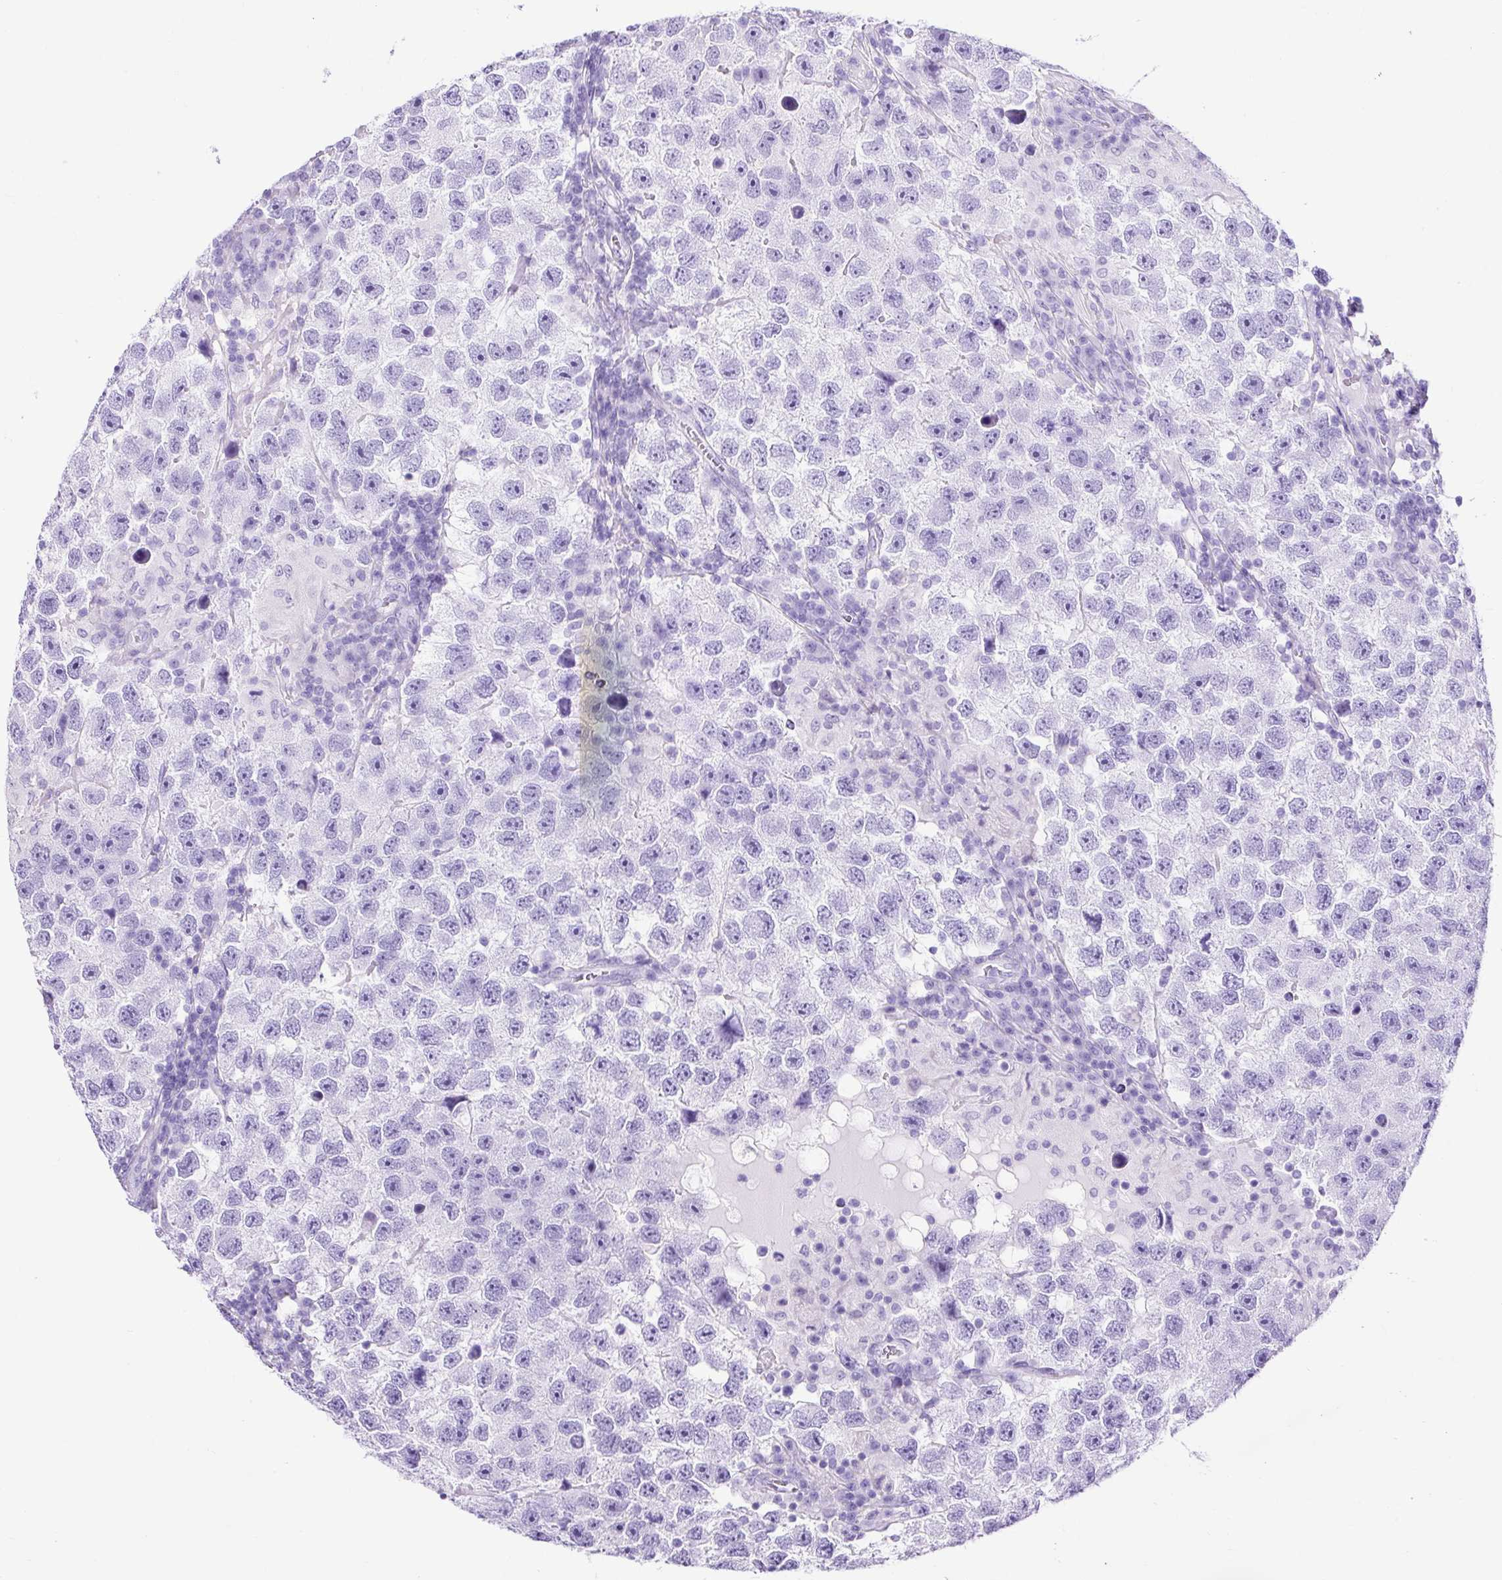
{"staining": {"intensity": "negative", "quantity": "none", "location": "none"}, "tissue": "testis cancer", "cell_type": "Tumor cells", "image_type": "cancer", "snomed": [{"axis": "morphology", "description": "Seminoma, NOS"}, {"axis": "topography", "description": "Testis"}], "caption": "An immunohistochemistry (IHC) histopathology image of testis cancer (seminoma) is shown. There is no staining in tumor cells of testis cancer (seminoma). (Stains: DAB (3,3'-diaminobenzidine) IHC with hematoxylin counter stain, Microscopy: brightfield microscopy at high magnification).", "gene": "PDIA2", "patient": {"sex": "male", "age": 26}}